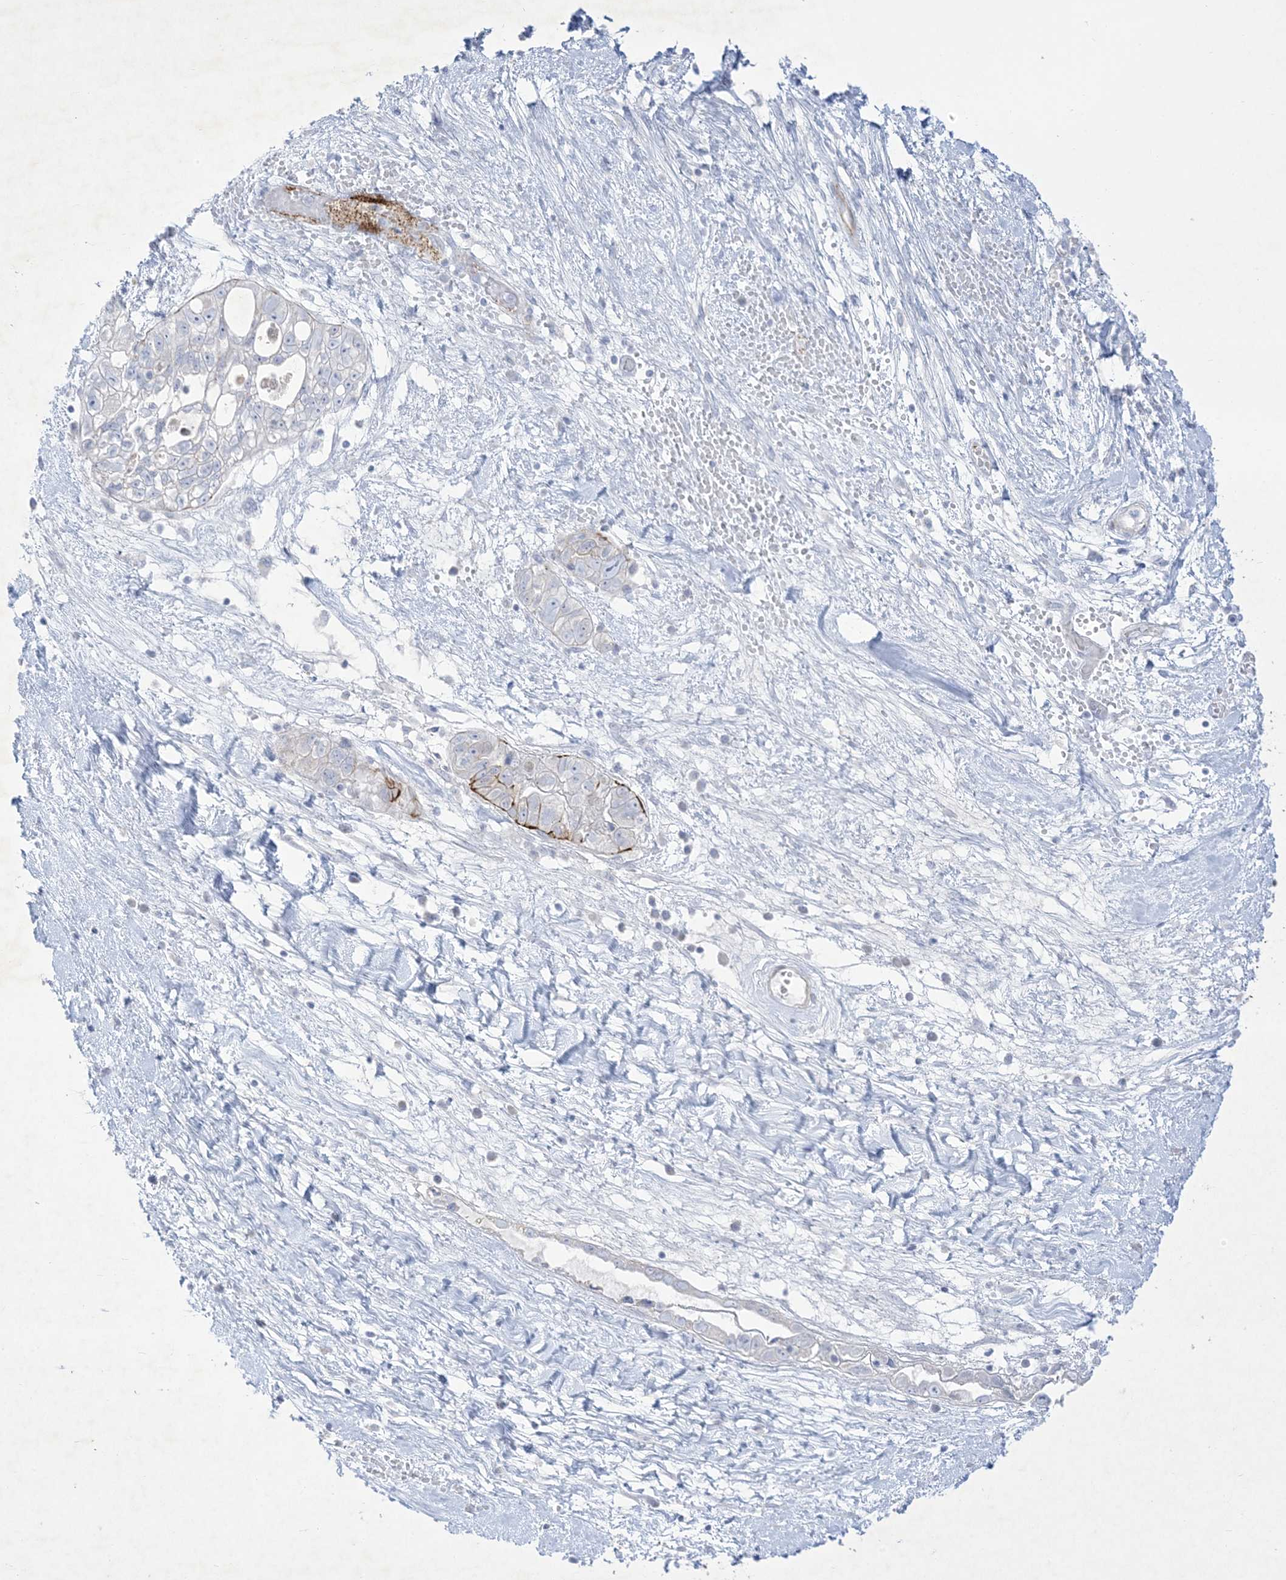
{"staining": {"intensity": "moderate", "quantity": "<25%", "location": "cytoplasmic/membranous"}, "tissue": "ovarian cancer", "cell_type": "Tumor cells", "image_type": "cancer", "snomed": [{"axis": "morphology", "description": "Carcinoma, NOS"}, {"axis": "morphology", "description": "Cystadenocarcinoma, serous, NOS"}, {"axis": "topography", "description": "Ovary"}], "caption": "Ovarian cancer (carcinoma) stained with a protein marker displays moderate staining in tumor cells.", "gene": "B3GNT7", "patient": {"sex": "female", "age": 69}}